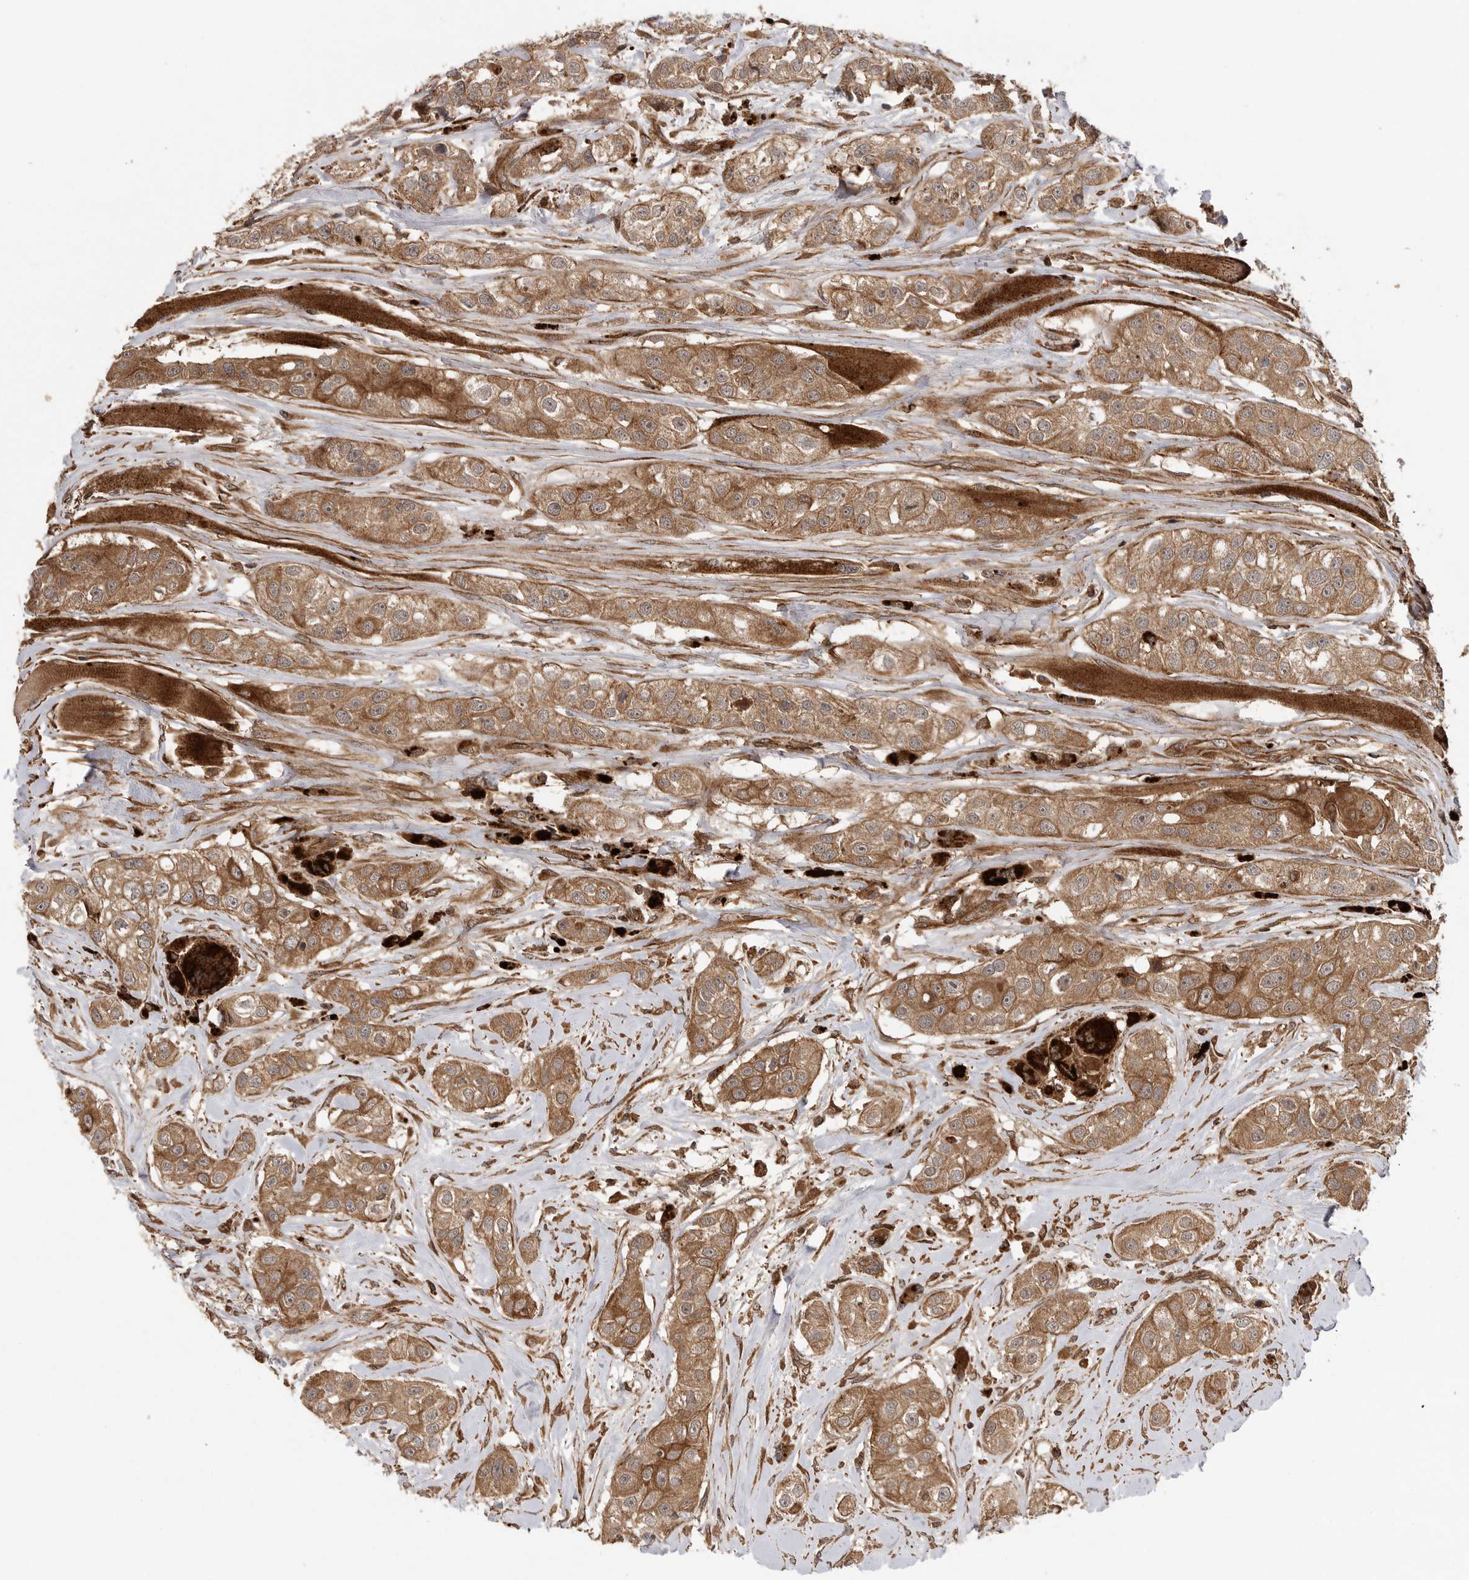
{"staining": {"intensity": "moderate", "quantity": ">75%", "location": "cytoplasmic/membranous"}, "tissue": "head and neck cancer", "cell_type": "Tumor cells", "image_type": "cancer", "snomed": [{"axis": "morphology", "description": "Normal tissue, NOS"}, {"axis": "morphology", "description": "Squamous cell carcinoma, NOS"}, {"axis": "topography", "description": "Skeletal muscle"}, {"axis": "topography", "description": "Head-Neck"}], "caption": "DAB immunohistochemical staining of human head and neck cancer displays moderate cytoplasmic/membranous protein expression in about >75% of tumor cells. (brown staining indicates protein expression, while blue staining denotes nuclei).", "gene": "PRDX4", "patient": {"sex": "male", "age": 51}}